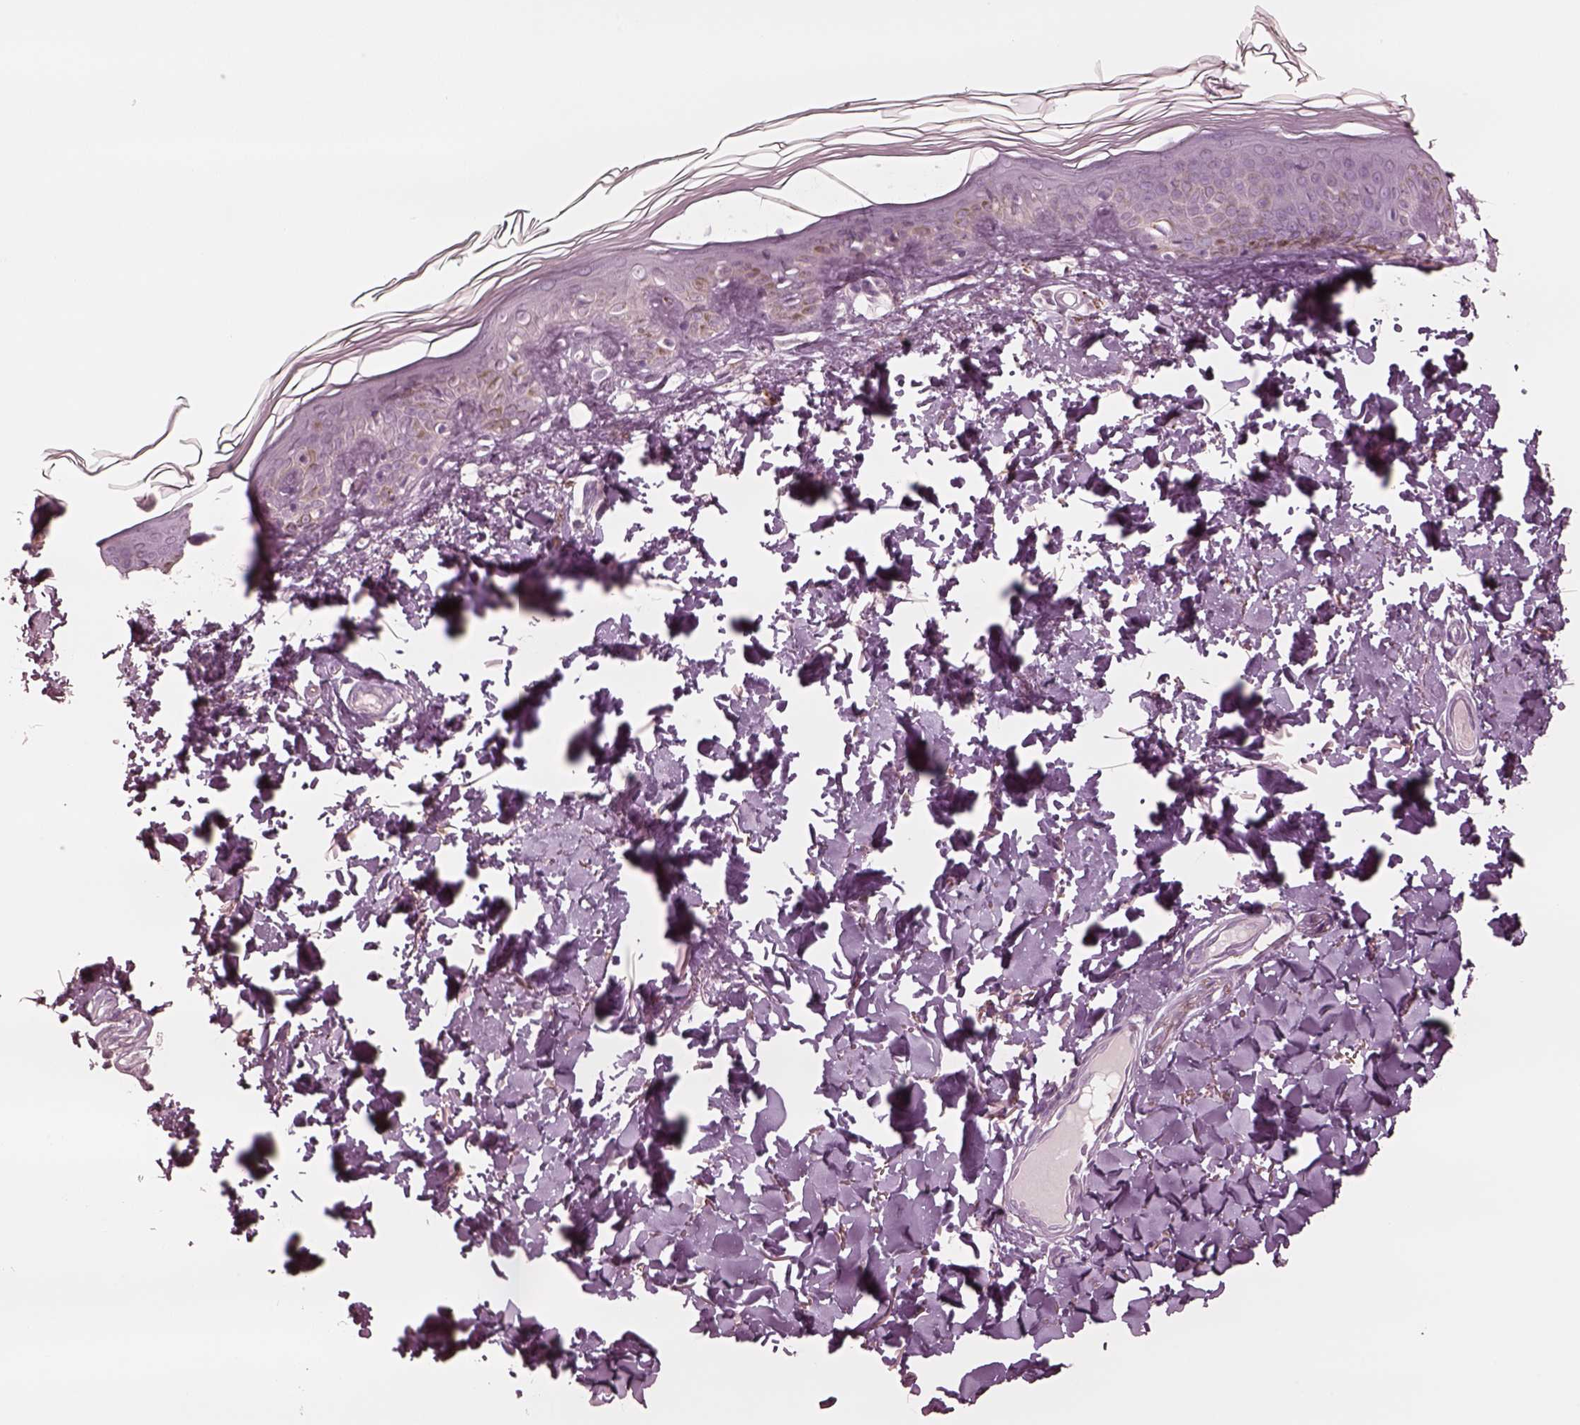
{"staining": {"intensity": "negative", "quantity": "none", "location": "none"}, "tissue": "skin", "cell_type": "Fibroblasts", "image_type": "normal", "snomed": [{"axis": "morphology", "description": "Normal tissue, NOS"}, {"axis": "topography", "description": "Skin"}, {"axis": "topography", "description": "Peripheral nerve tissue"}], "caption": "Fibroblasts show no significant protein staining in benign skin. Nuclei are stained in blue.", "gene": "DNAAF9", "patient": {"sex": "female", "age": 45}}